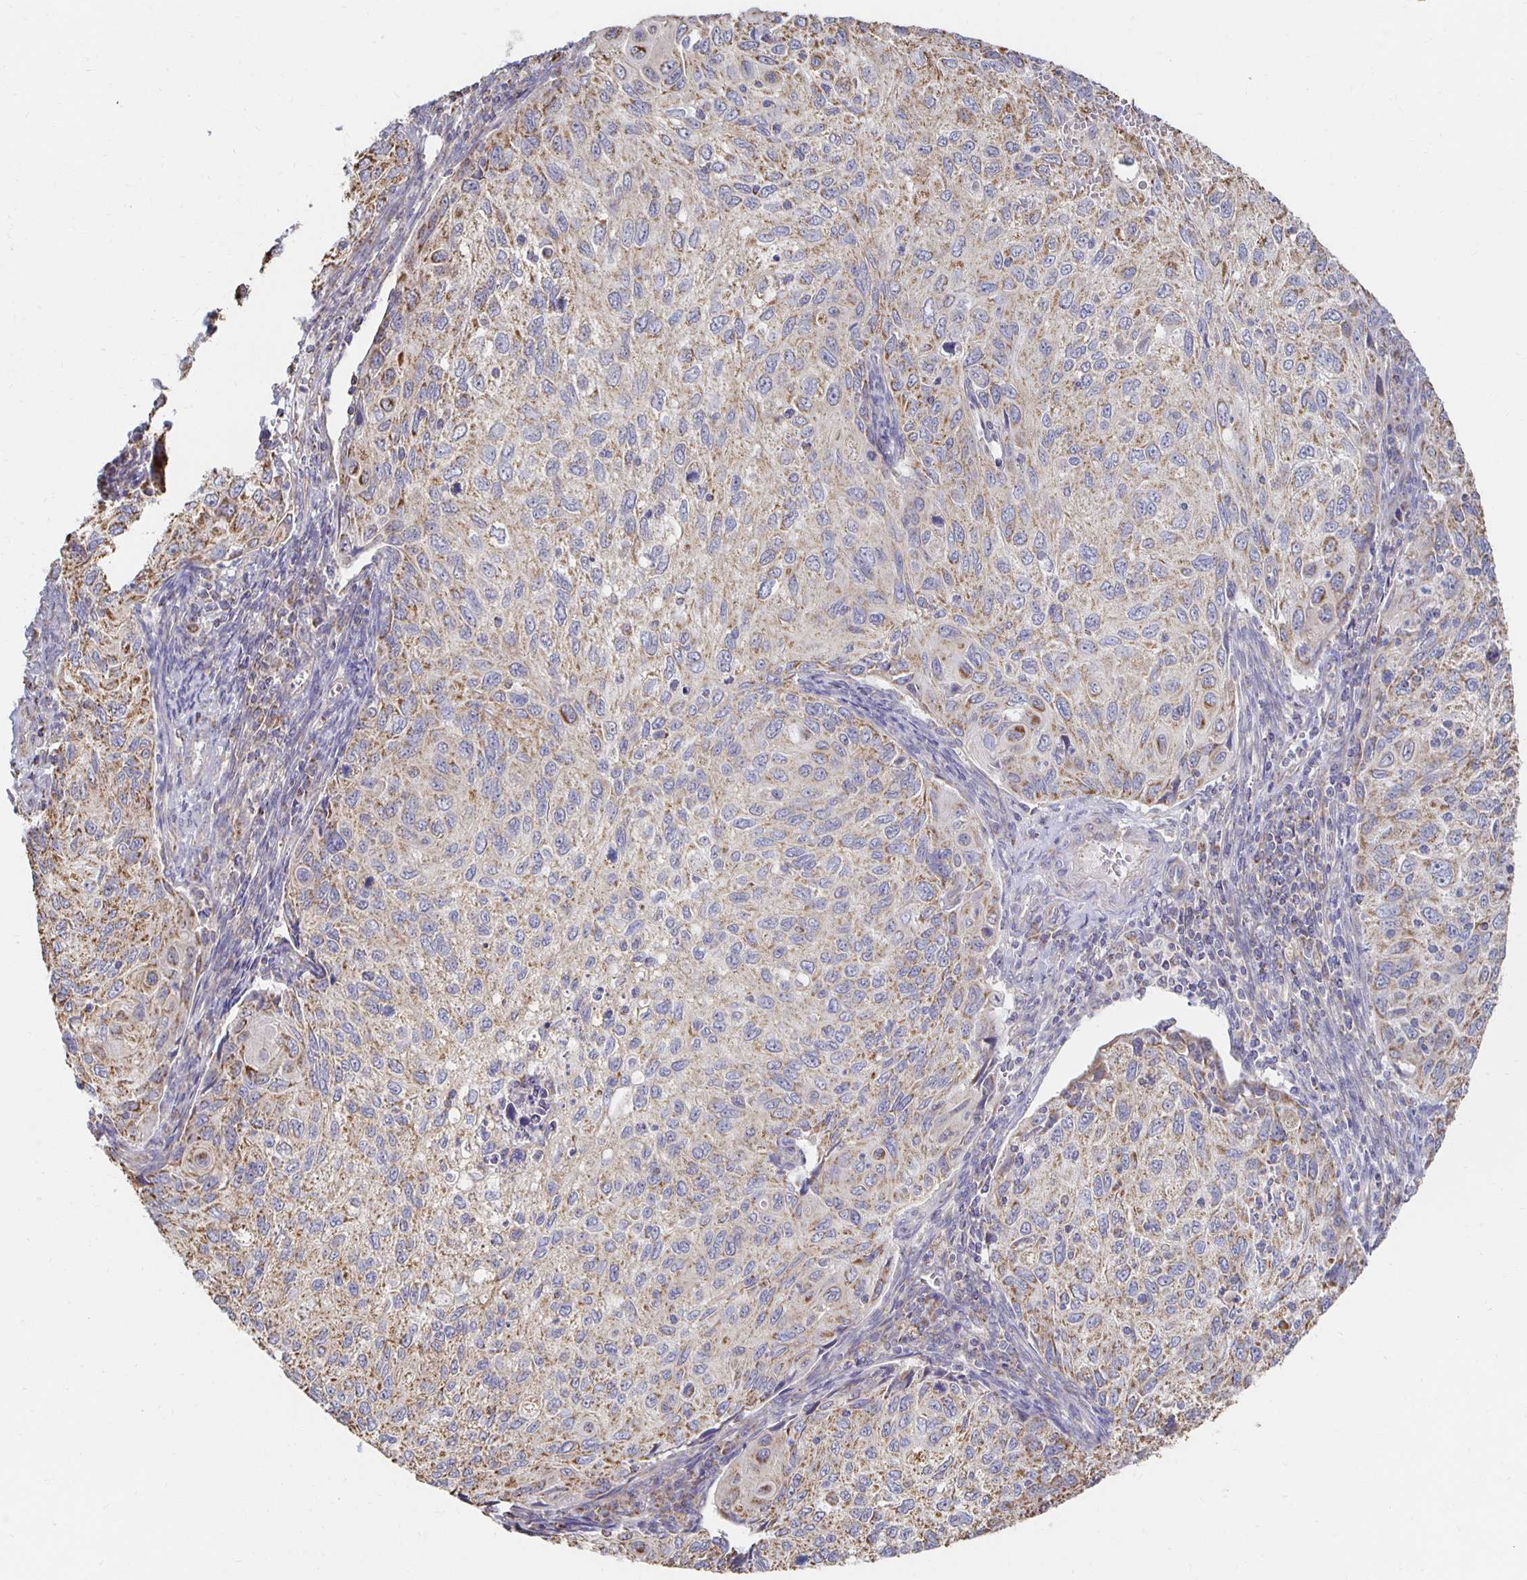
{"staining": {"intensity": "moderate", "quantity": "25%-75%", "location": "cytoplasmic/membranous"}, "tissue": "cervical cancer", "cell_type": "Tumor cells", "image_type": "cancer", "snomed": [{"axis": "morphology", "description": "Squamous cell carcinoma, NOS"}, {"axis": "topography", "description": "Cervix"}], "caption": "Brown immunohistochemical staining in human cervical cancer reveals moderate cytoplasmic/membranous positivity in about 25%-75% of tumor cells.", "gene": "NKX2-8", "patient": {"sex": "female", "age": 70}}